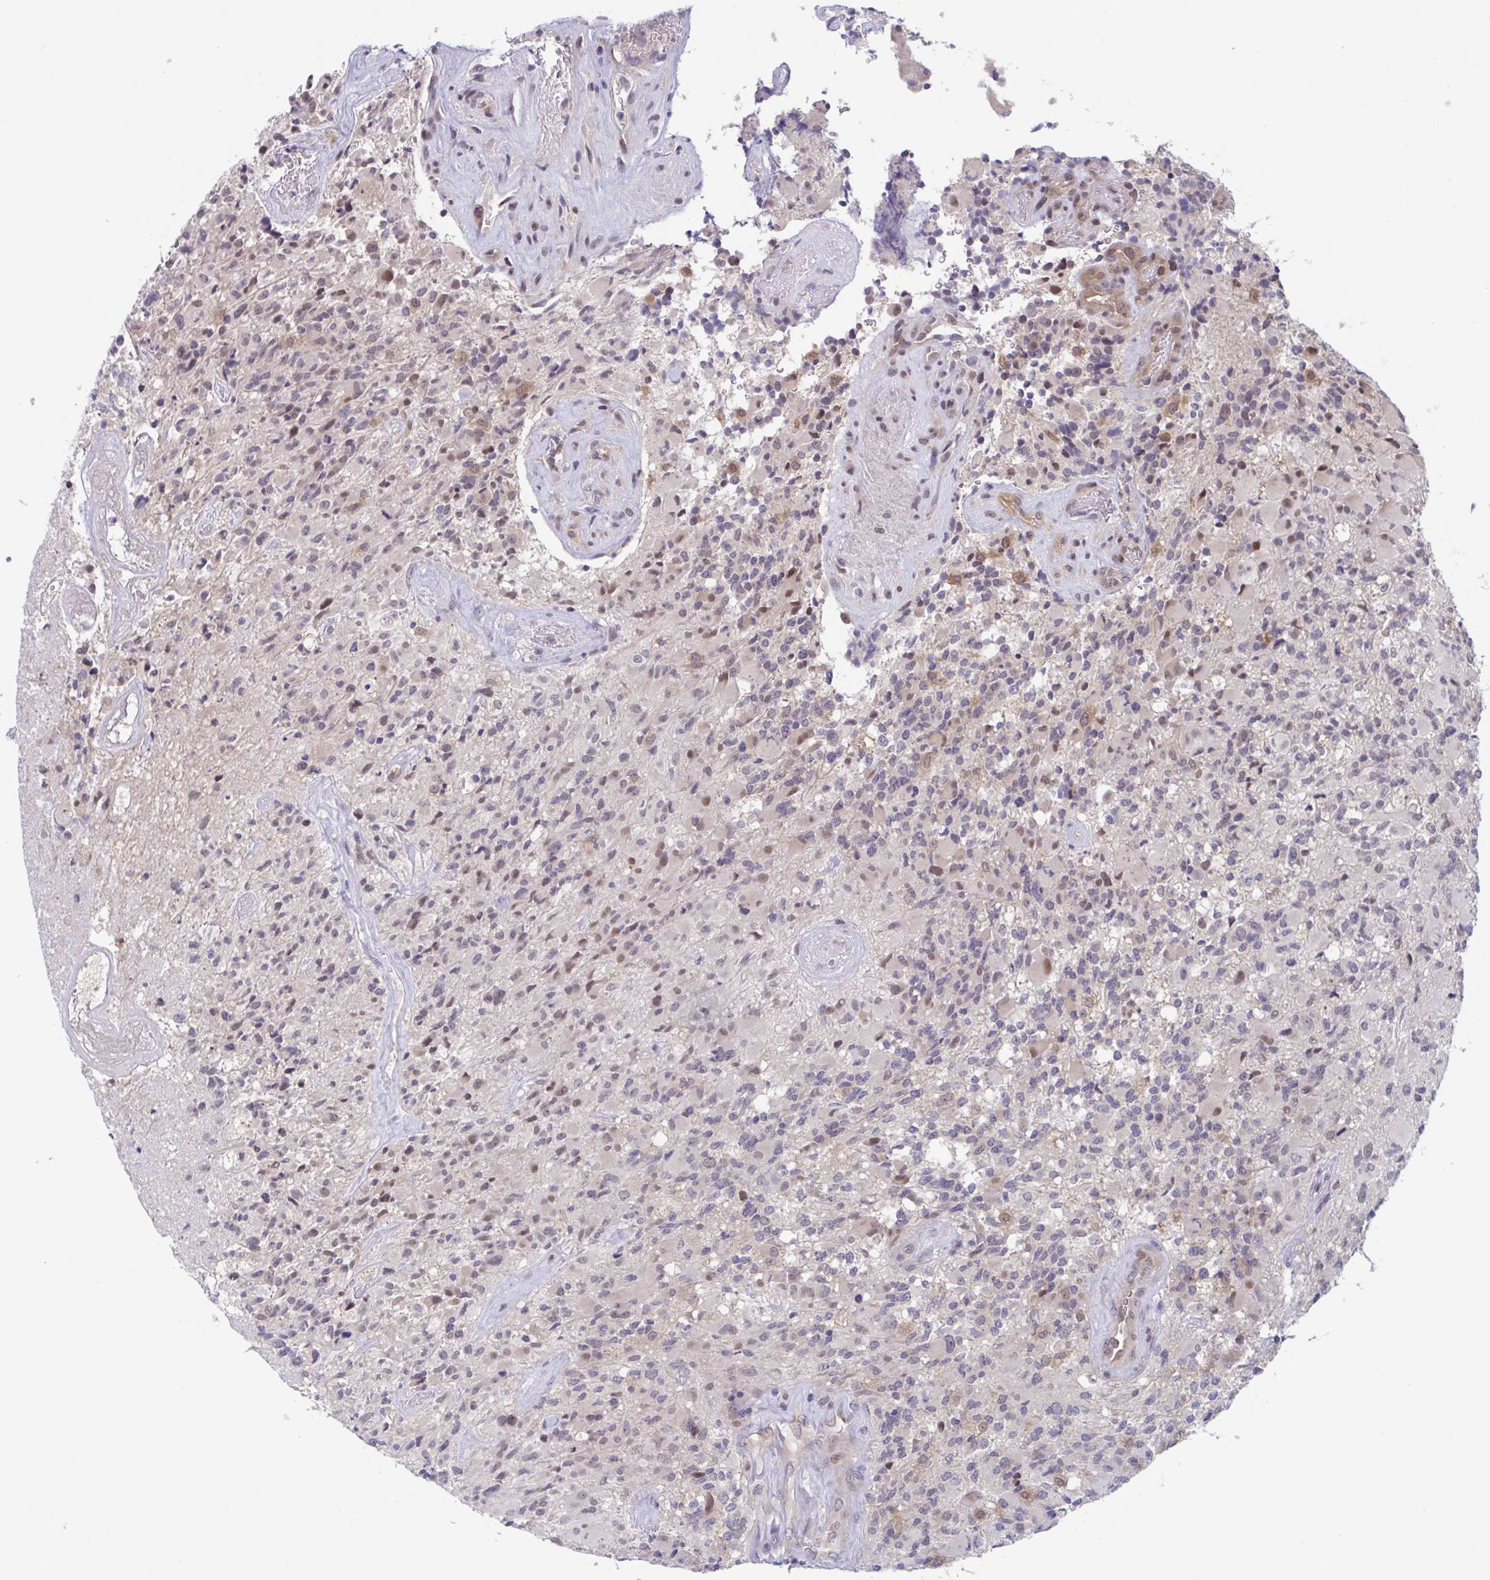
{"staining": {"intensity": "moderate", "quantity": "<25%", "location": "nuclear"}, "tissue": "glioma", "cell_type": "Tumor cells", "image_type": "cancer", "snomed": [{"axis": "morphology", "description": "Glioma, malignant, High grade"}, {"axis": "topography", "description": "Brain"}], "caption": "This image exhibits IHC staining of glioma, with low moderate nuclear positivity in approximately <25% of tumor cells.", "gene": "RIOK1", "patient": {"sex": "female", "age": 65}}